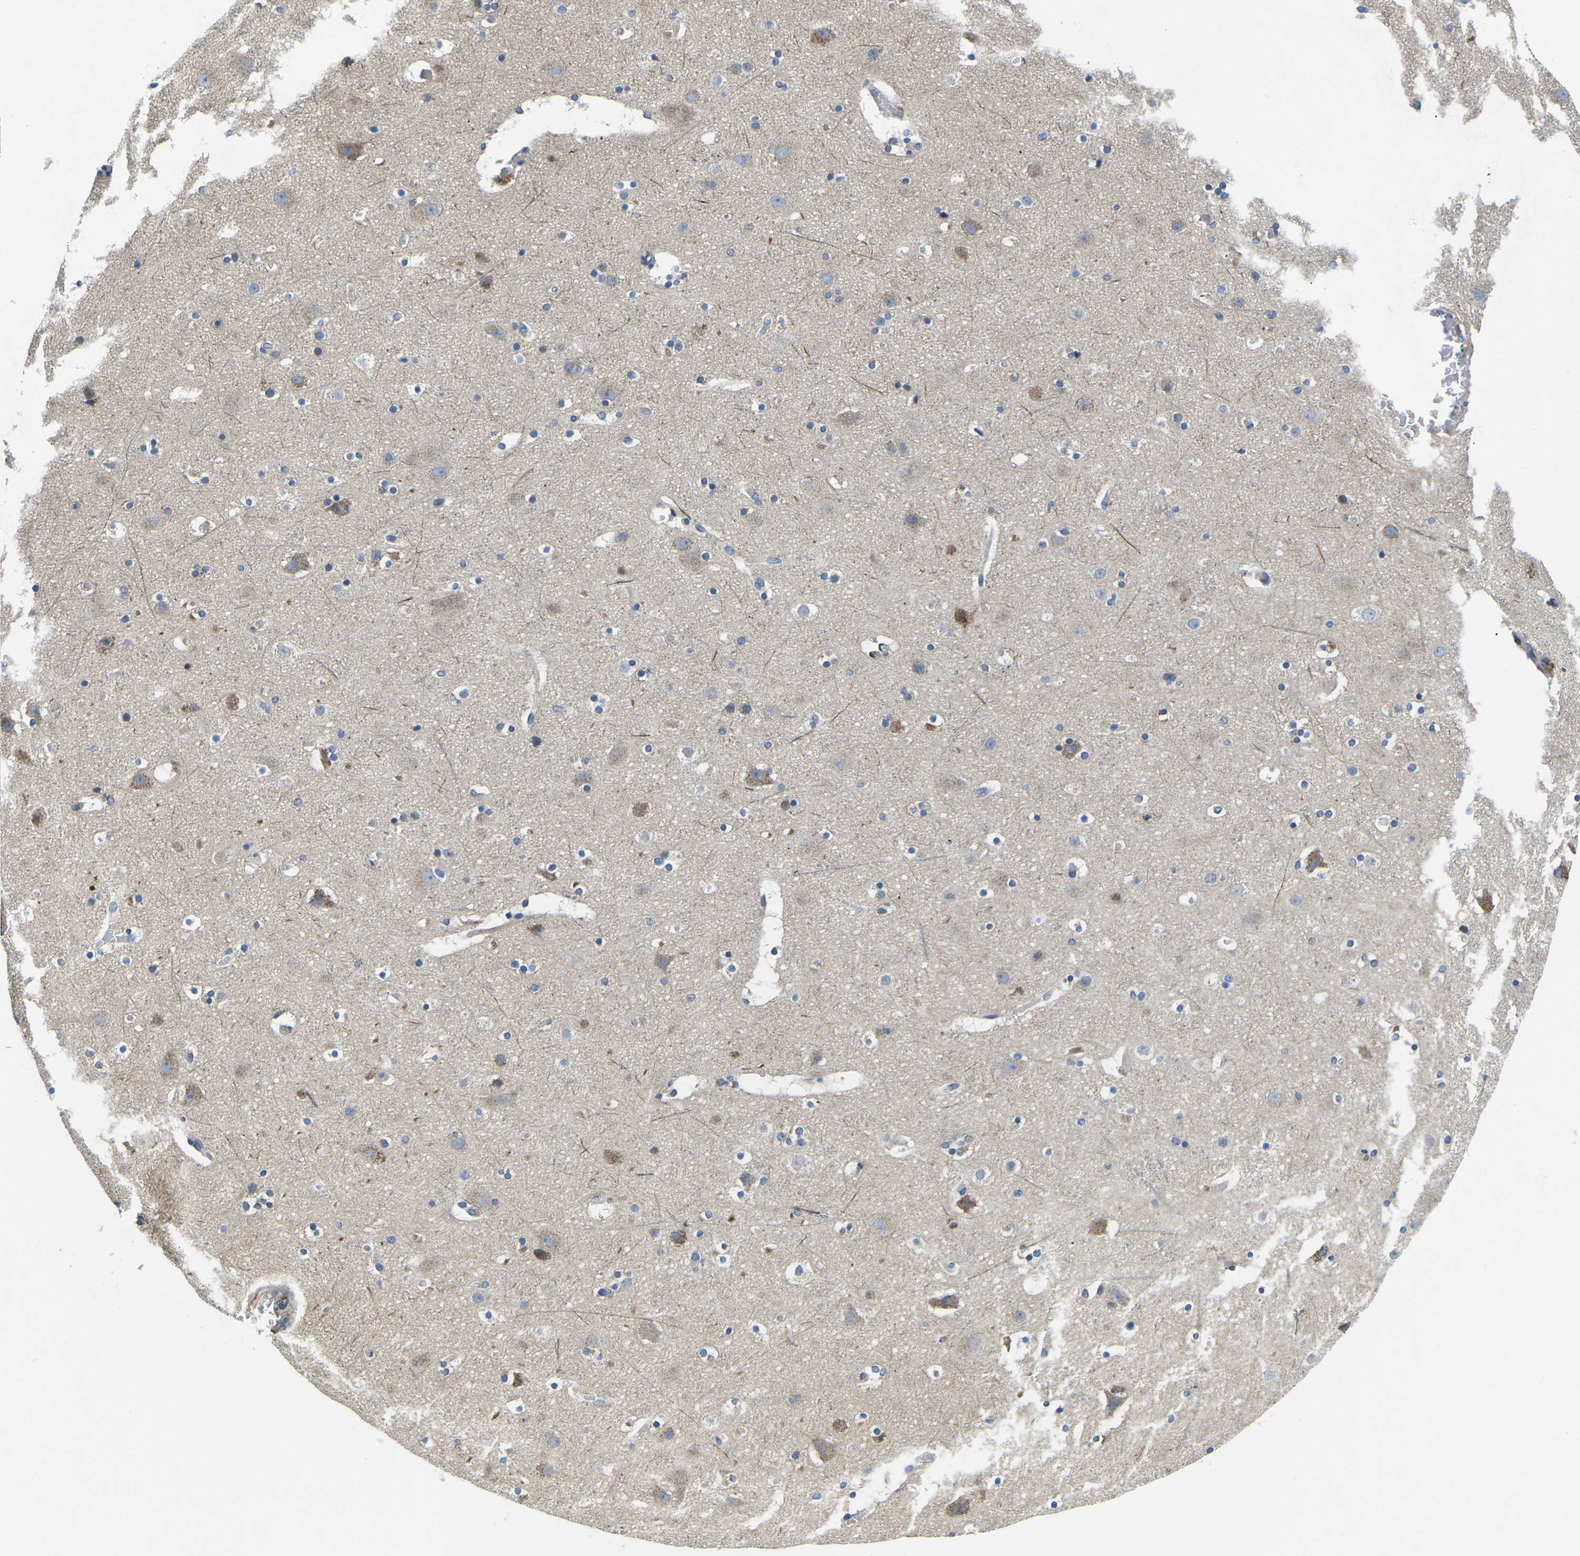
{"staining": {"intensity": "moderate", "quantity": "25%-75%", "location": "cytoplasmic/membranous"}, "tissue": "cerebral cortex", "cell_type": "Endothelial cells", "image_type": "normal", "snomed": [{"axis": "morphology", "description": "Normal tissue, NOS"}, {"axis": "topography", "description": "Cerebral cortex"}], "caption": "Immunohistochemistry (IHC) of unremarkable cerebral cortex shows medium levels of moderate cytoplasmic/membranous expression in approximately 25%-75% of endothelial cells.", "gene": "TMEFF2", "patient": {"sex": "male", "age": 45}}